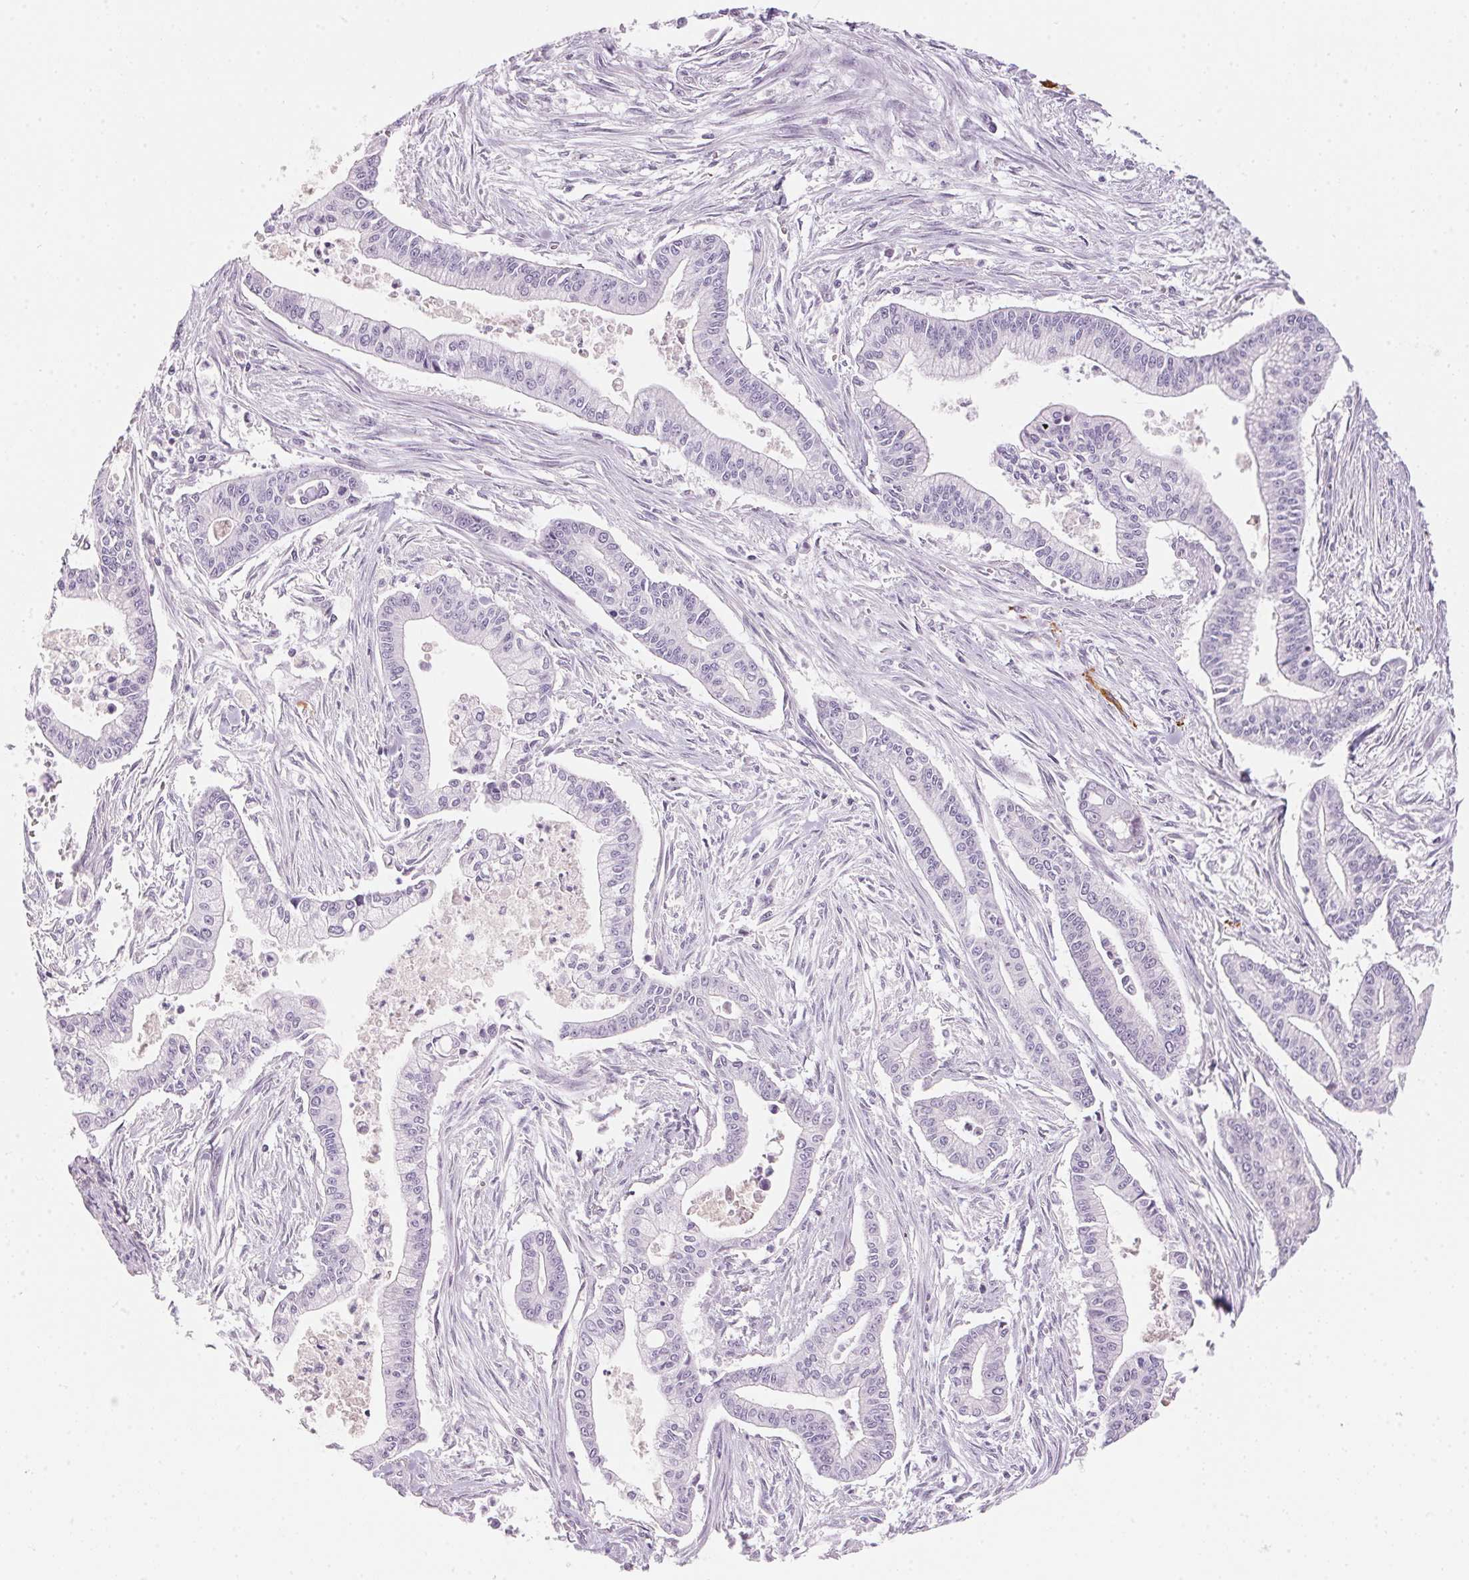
{"staining": {"intensity": "negative", "quantity": "none", "location": "none"}, "tissue": "pancreatic cancer", "cell_type": "Tumor cells", "image_type": "cancer", "snomed": [{"axis": "morphology", "description": "Adenocarcinoma, NOS"}, {"axis": "topography", "description": "Pancreas"}], "caption": "DAB (3,3'-diaminobenzidine) immunohistochemical staining of human pancreatic cancer displays no significant expression in tumor cells.", "gene": "CADPS", "patient": {"sex": "female", "age": 65}}